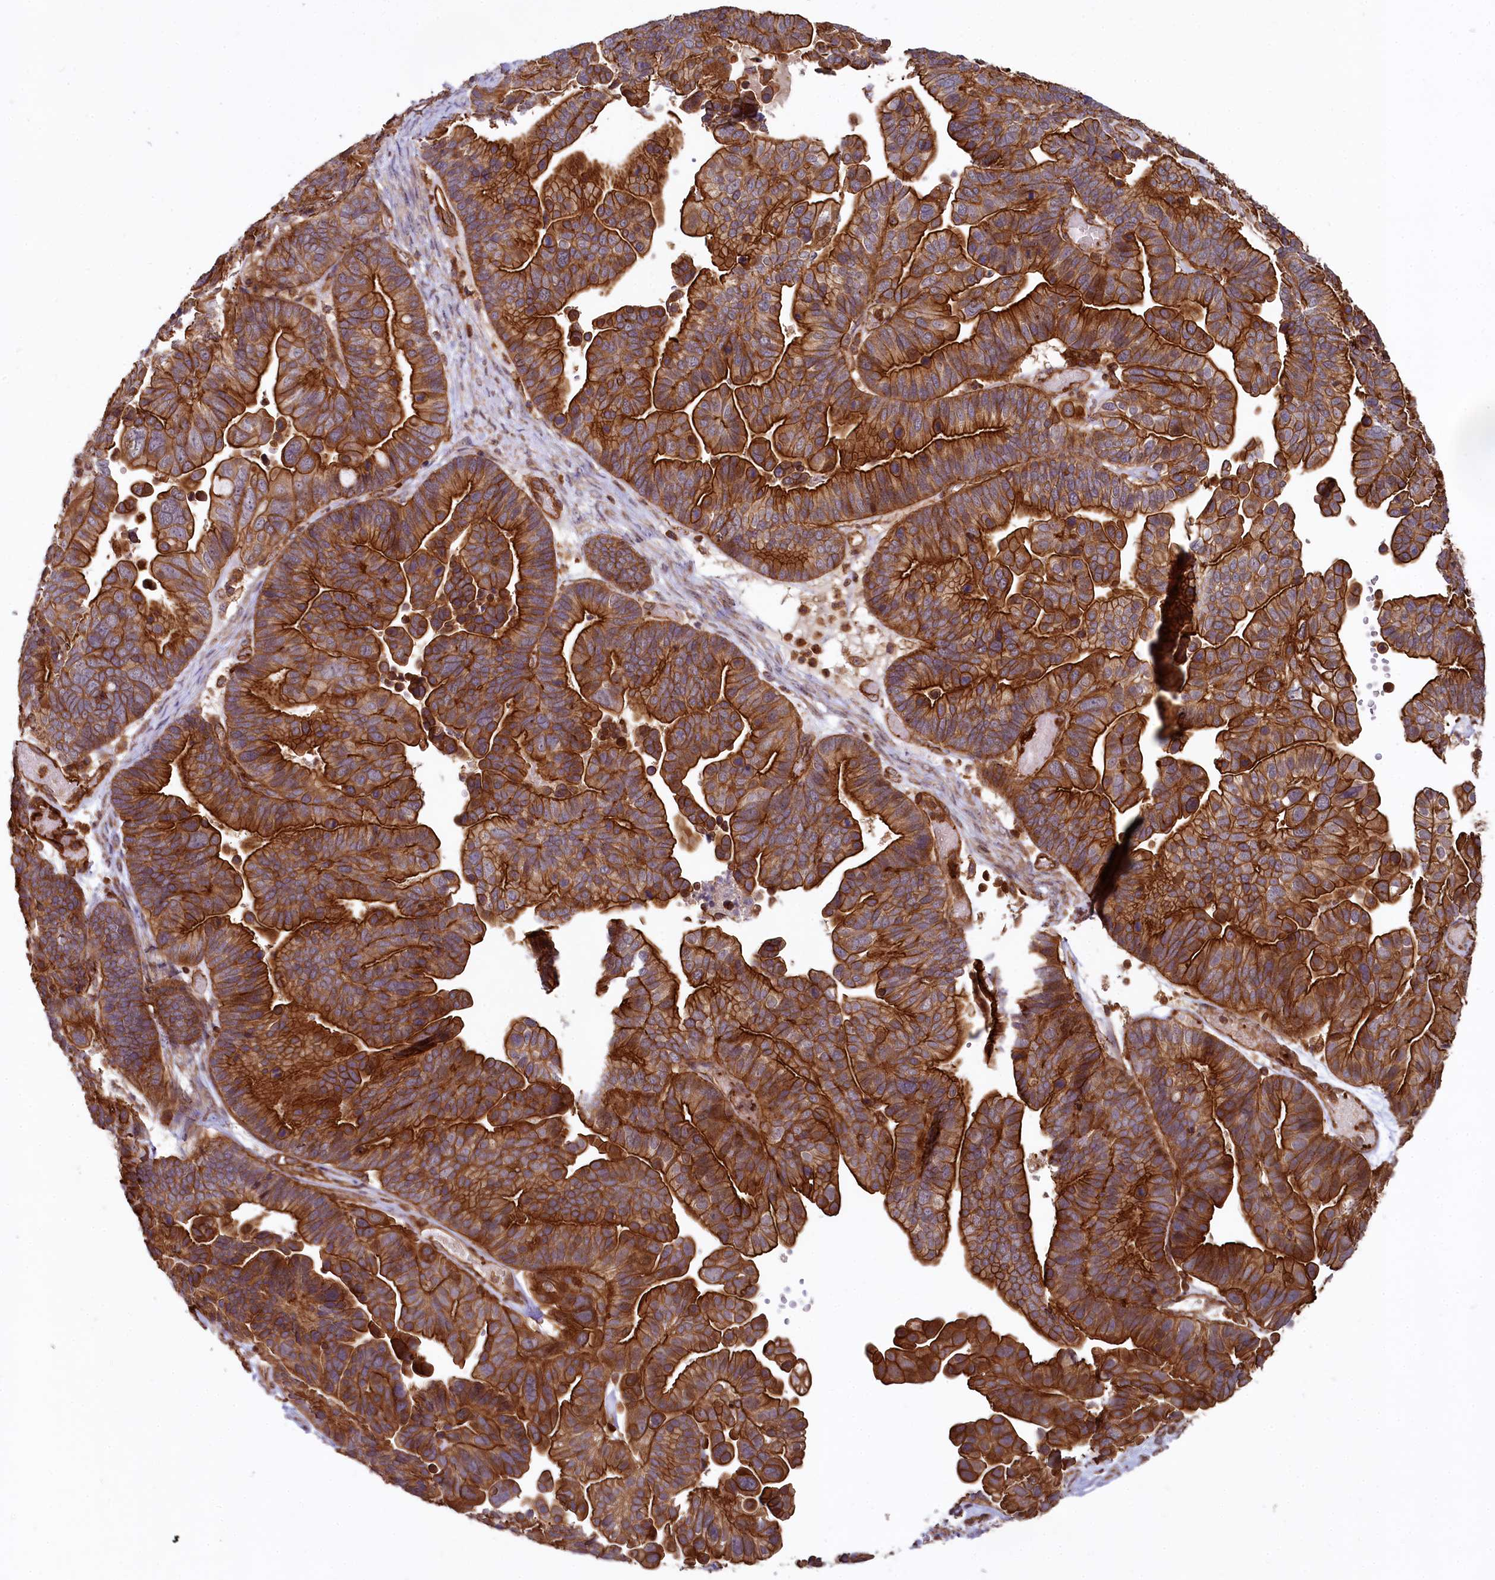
{"staining": {"intensity": "strong", "quantity": ">75%", "location": "cytoplasmic/membranous"}, "tissue": "ovarian cancer", "cell_type": "Tumor cells", "image_type": "cancer", "snomed": [{"axis": "morphology", "description": "Cystadenocarcinoma, serous, NOS"}, {"axis": "topography", "description": "Ovary"}], "caption": "Ovarian serous cystadenocarcinoma was stained to show a protein in brown. There is high levels of strong cytoplasmic/membranous expression in about >75% of tumor cells.", "gene": "SVIP", "patient": {"sex": "female", "age": 56}}